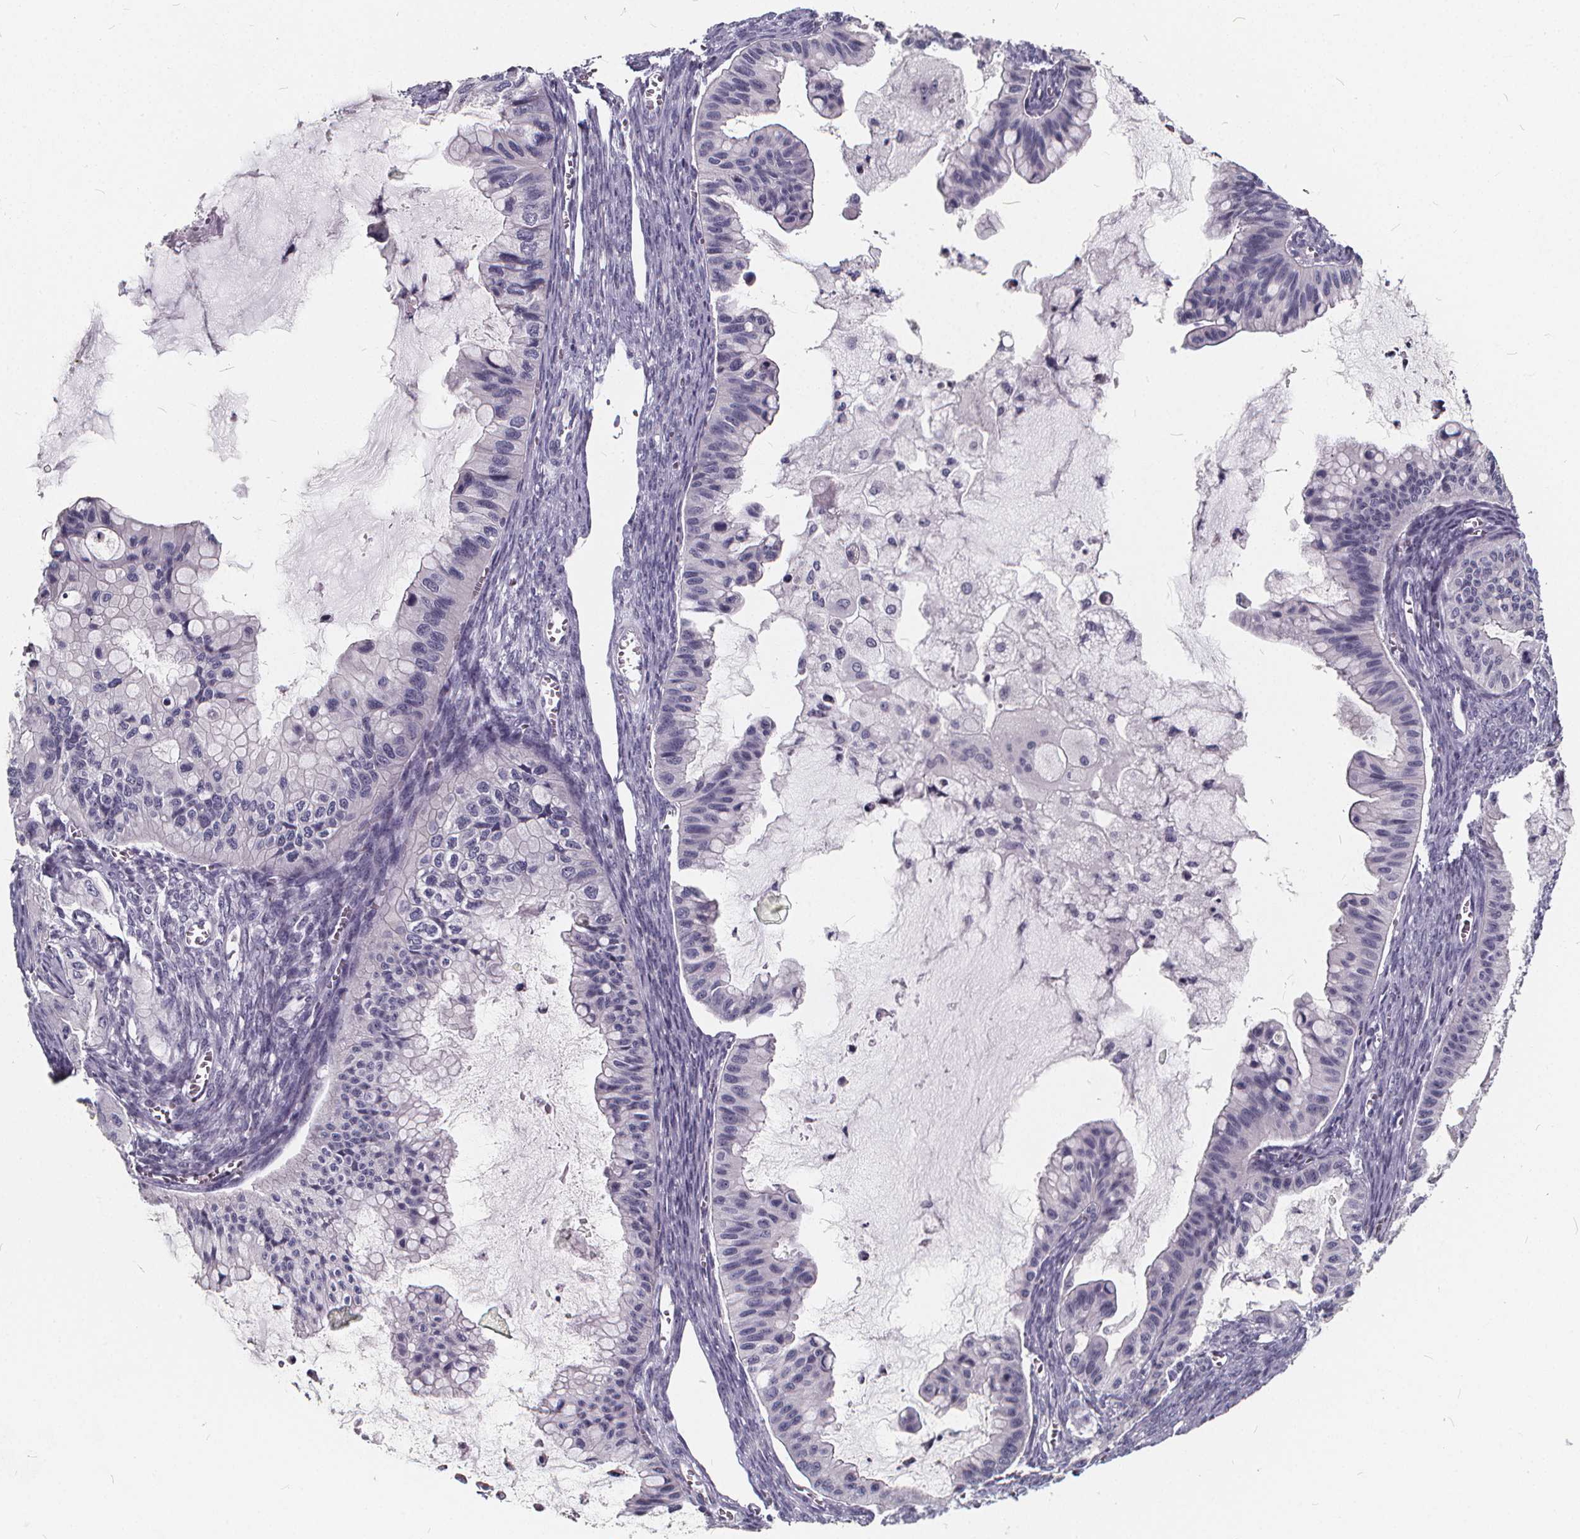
{"staining": {"intensity": "negative", "quantity": "none", "location": "none"}, "tissue": "ovarian cancer", "cell_type": "Tumor cells", "image_type": "cancer", "snomed": [{"axis": "morphology", "description": "Cystadenocarcinoma, mucinous, NOS"}, {"axis": "topography", "description": "Ovary"}], "caption": "An image of human mucinous cystadenocarcinoma (ovarian) is negative for staining in tumor cells.", "gene": "SPEF2", "patient": {"sex": "female", "age": 72}}